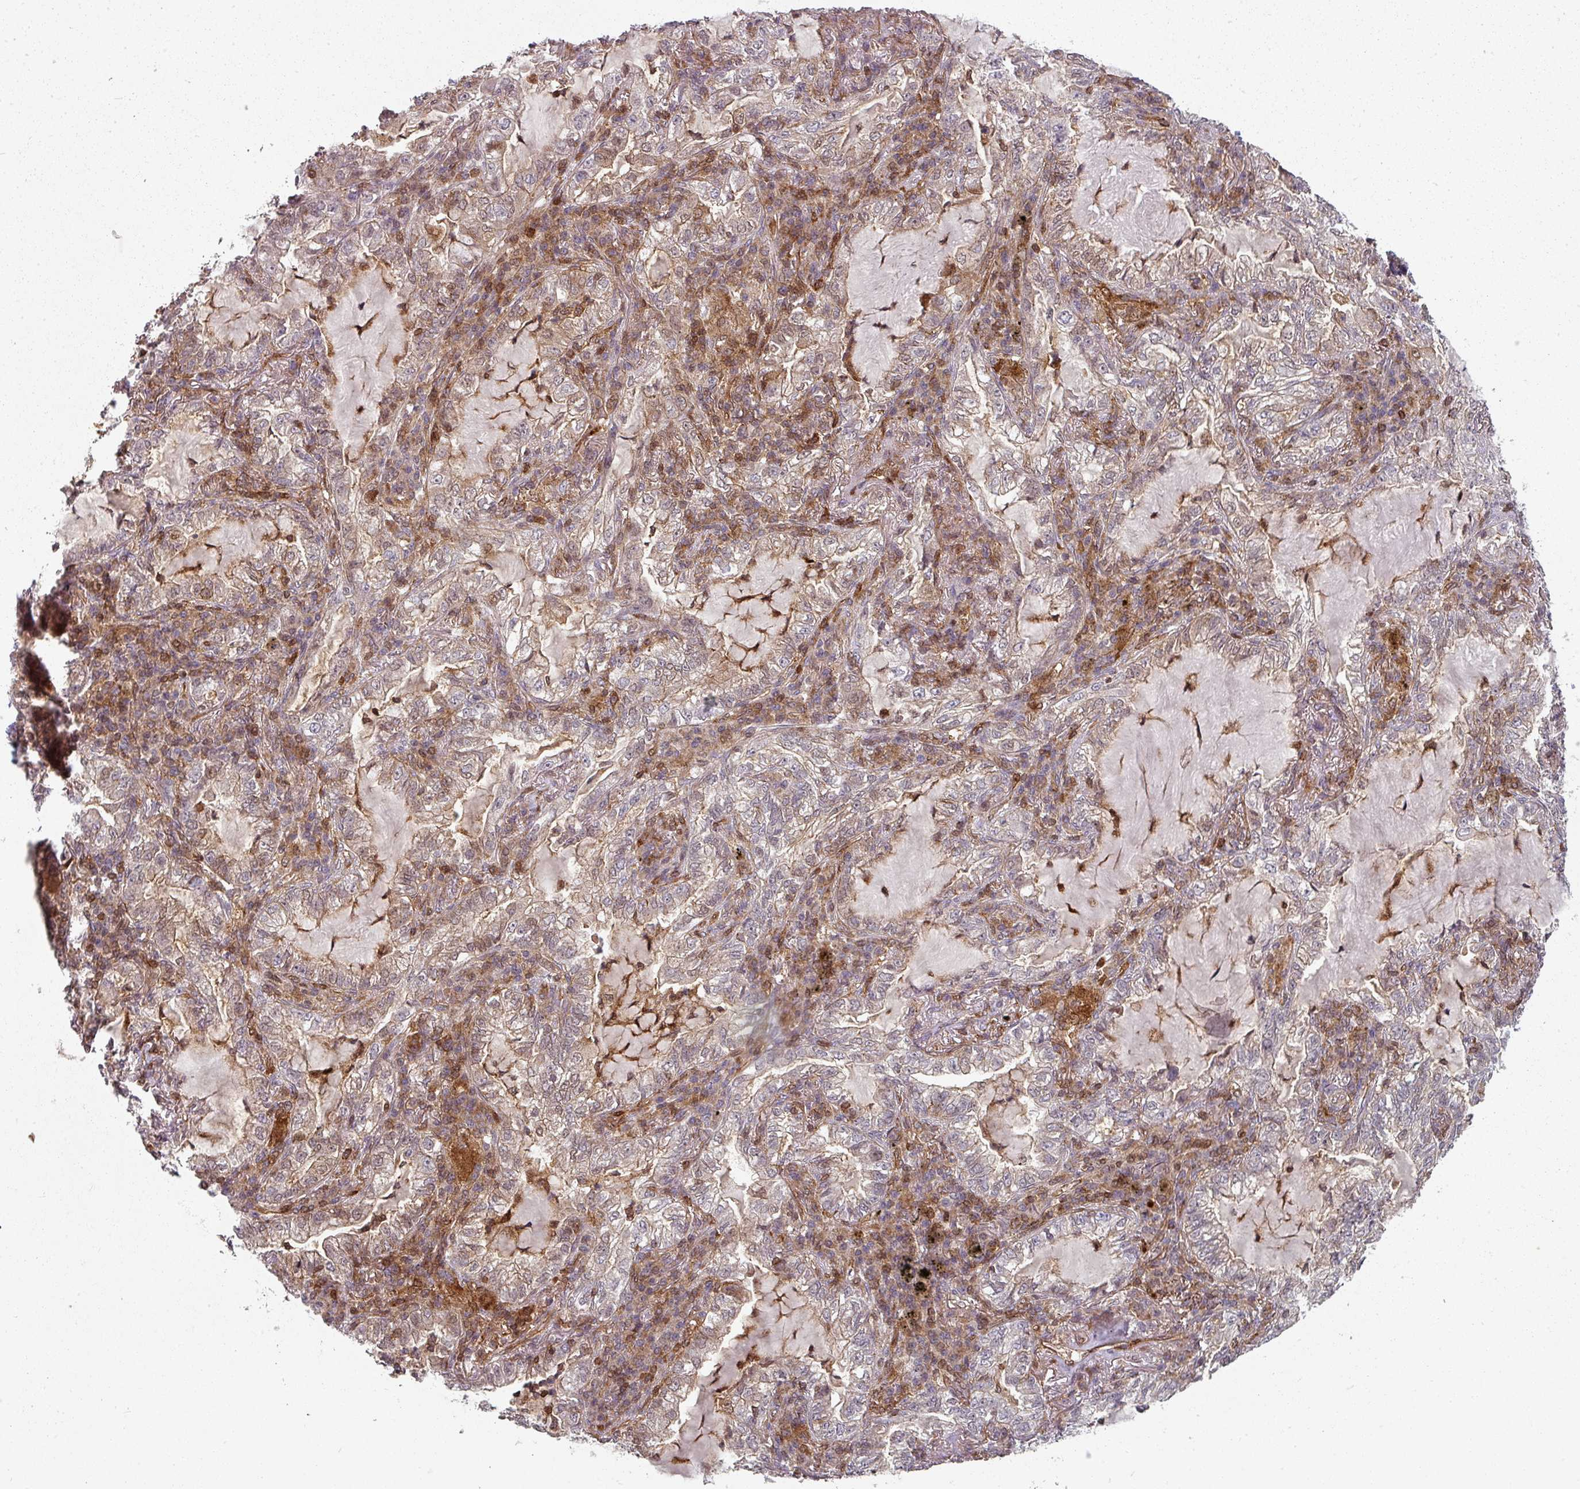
{"staining": {"intensity": "weak", "quantity": "25%-75%", "location": "cytoplasmic/membranous"}, "tissue": "lung cancer", "cell_type": "Tumor cells", "image_type": "cancer", "snomed": [{"axis": "morphology", "description": "Adenocarcinoma, NOS"}, {"axis": "topography", "description": "Lung"}], "caption": "IHC (DAB) staining of lung adenocarcinoma displays weak cytoplasmic/membranous protein positivity in about 25%-75% of tumor cells.", "gene": "CLIC1", "patient": {"sex": "female", "age": 73}}